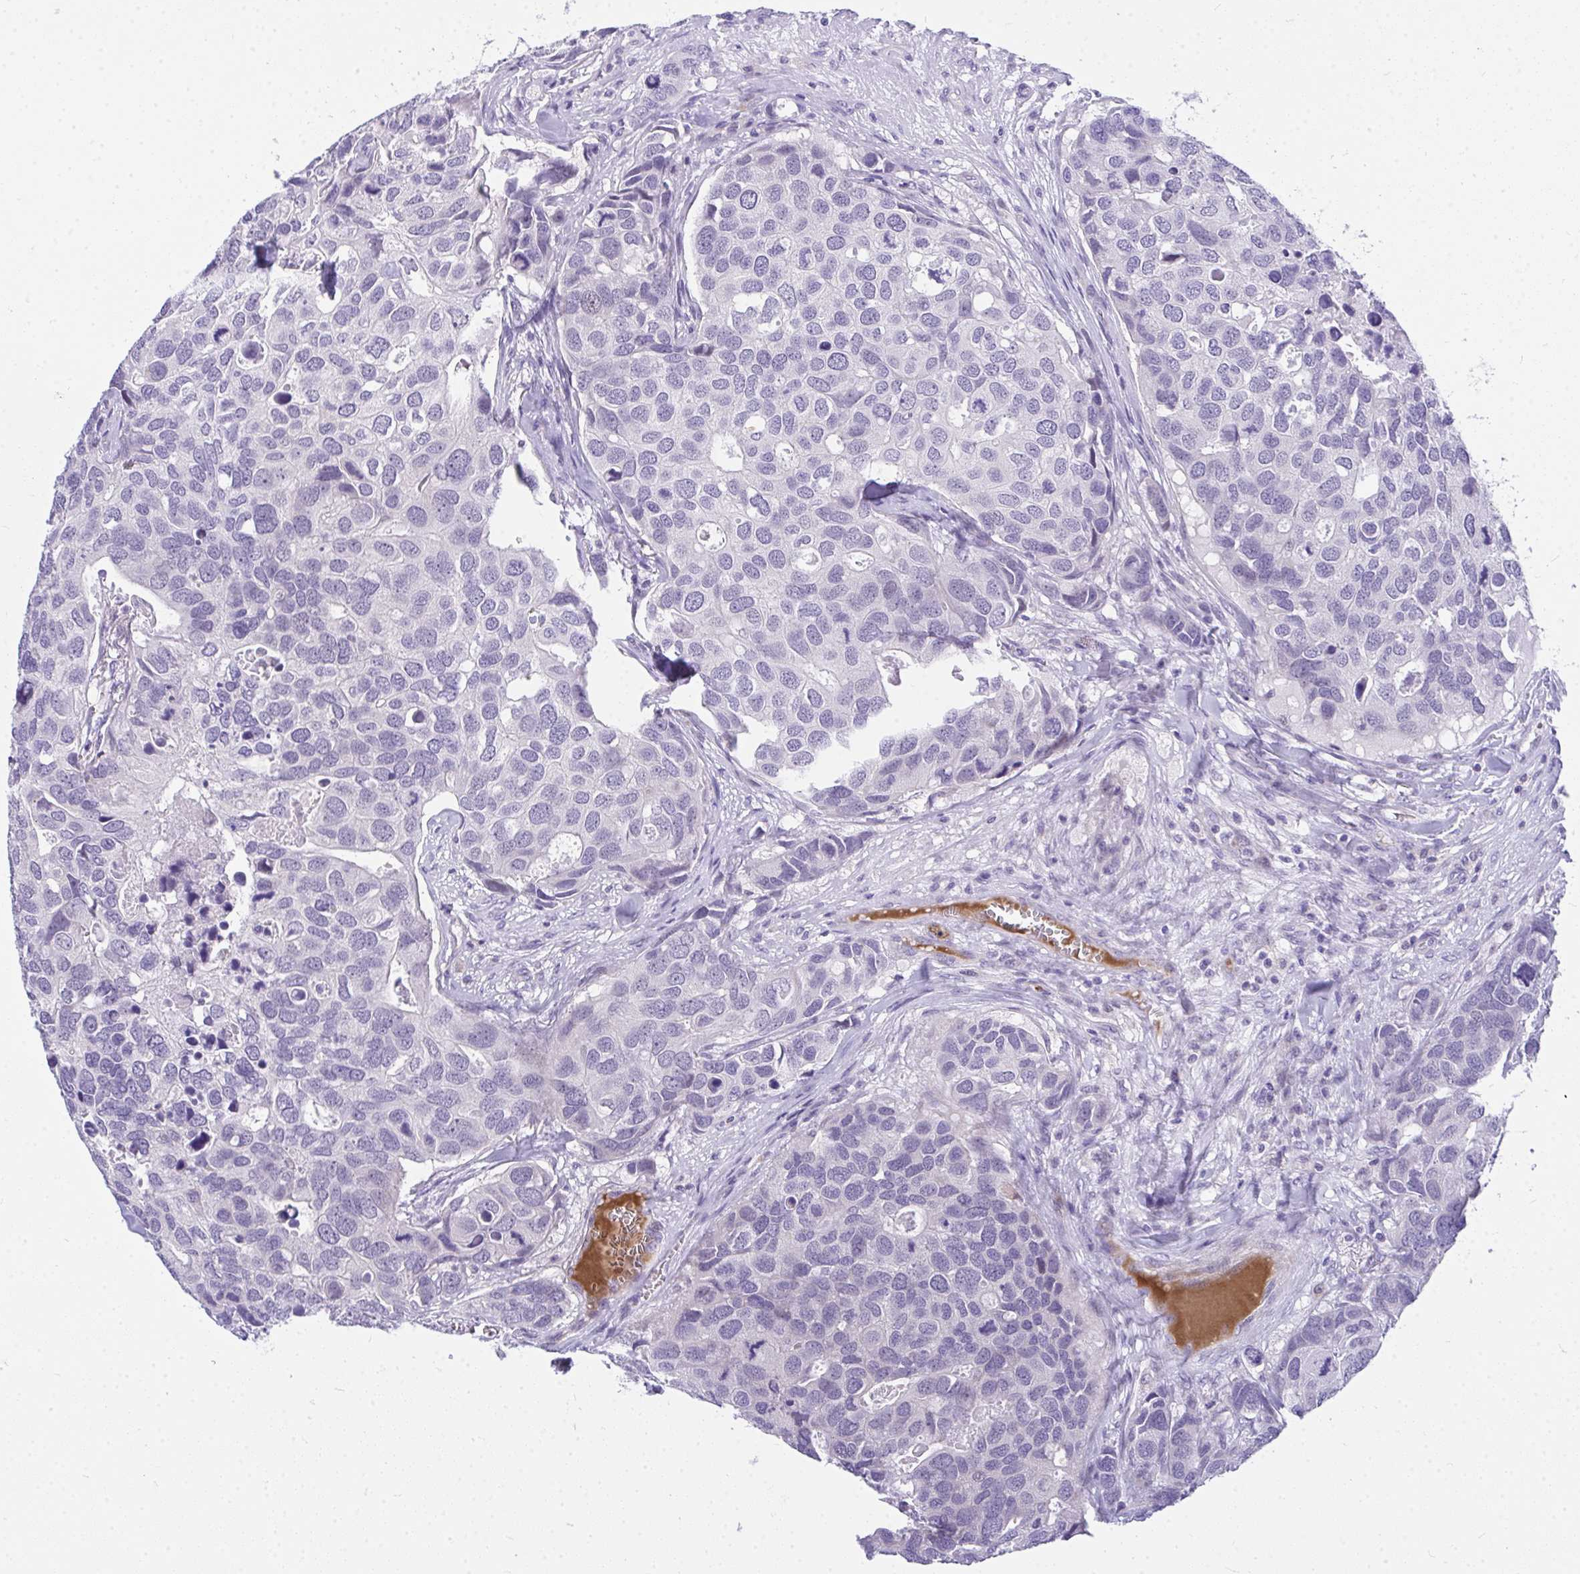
{"staining": {"intensity": "negative", "quantity": "none", "location": "none"}, "tissue": "breast cancer", "cell_type": "Tumor cells", "image_type": "cancer", "snomed": [{"axis": "morphology", "description": "Duct carcinoma"}, {"axis": "topography", "description": "Breast"}], "caption": "Tumor cells are negative for protein expression in human breast invasive ductal carcinoma. (DAB IHC with hematoxylin counter stain).", "gene": "TSBP1", "patient": {"sex": "female", "age": 83}}